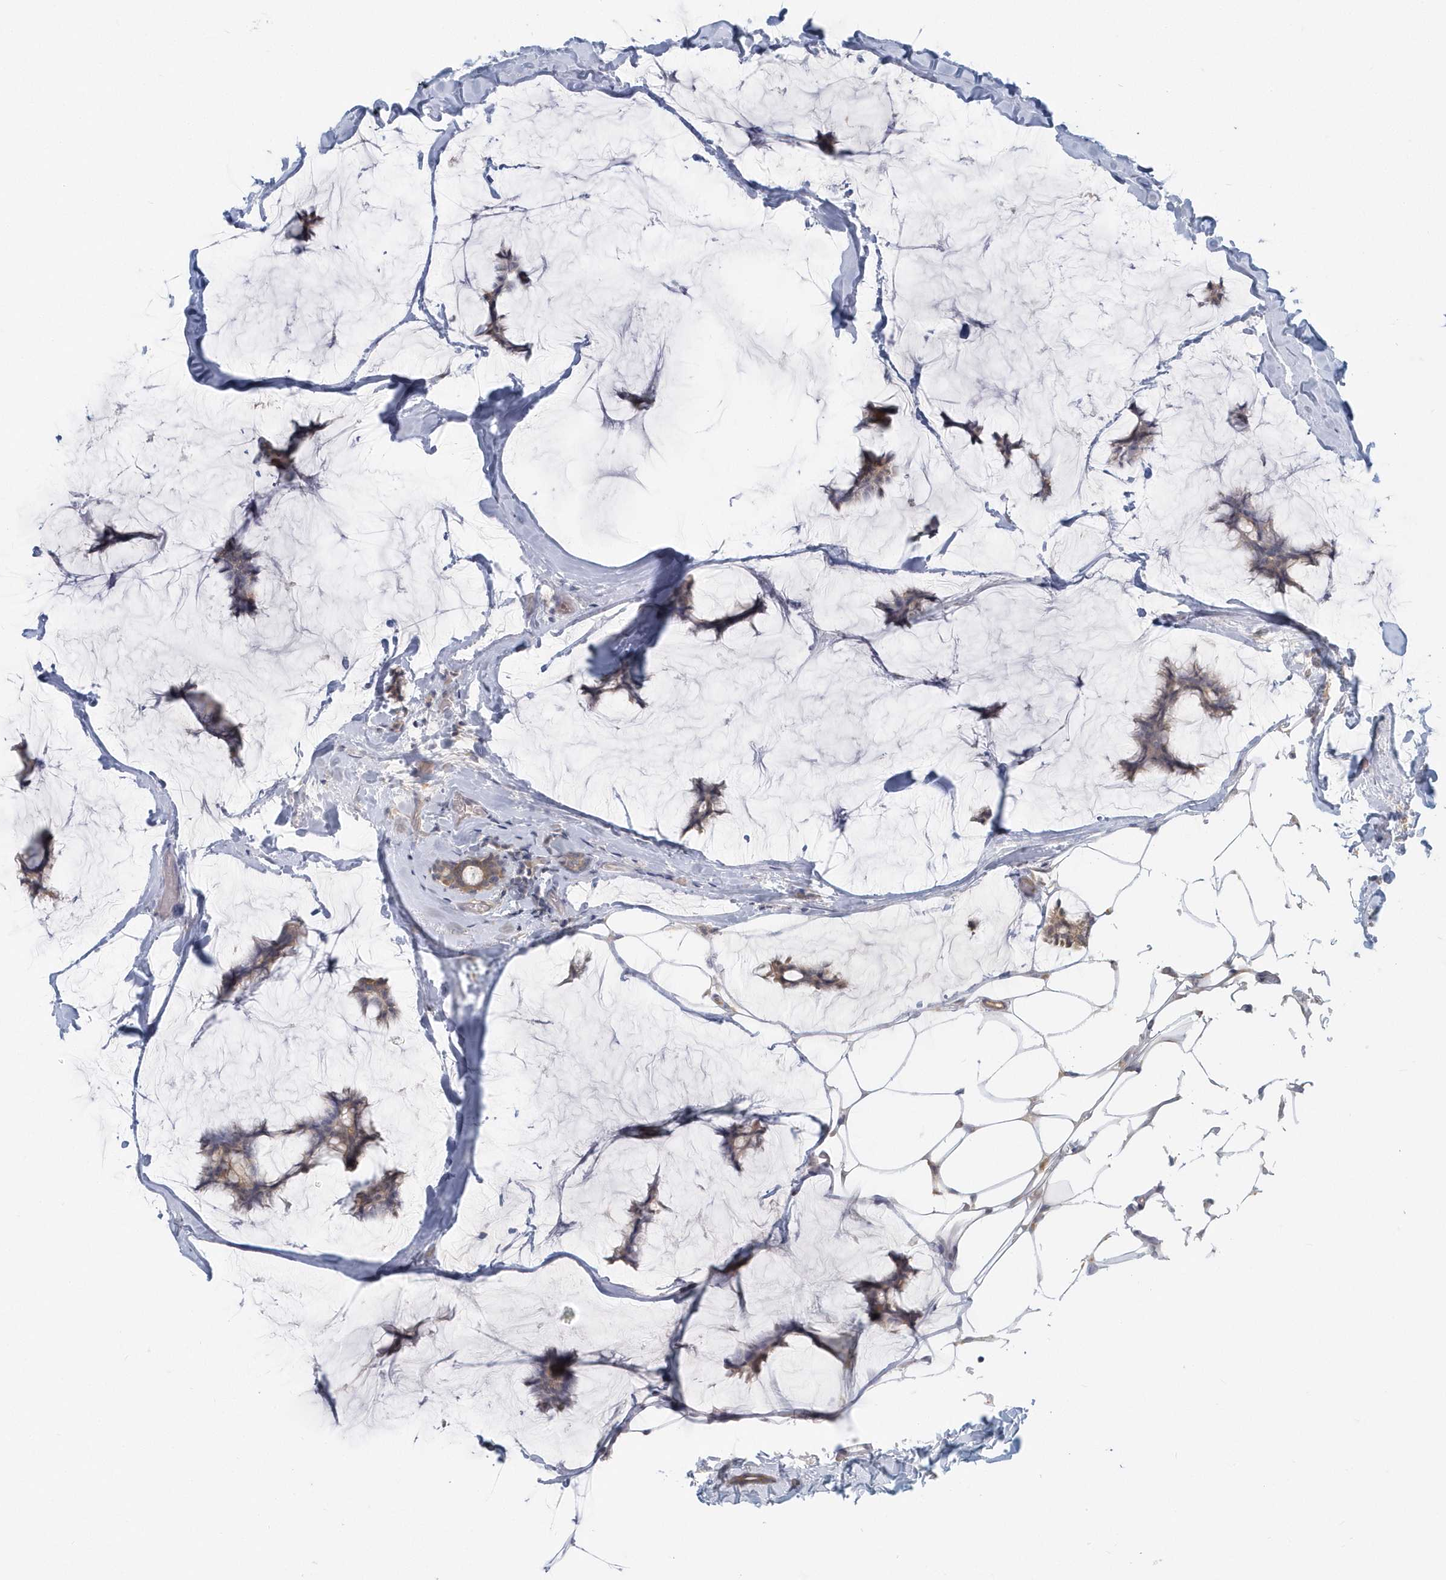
{"staining": {"intensity": "weak", "quantity": ">75%", "location": "cytoplasmic/membranous"}, "tissue": "breast cancer", "cell_type": "Tumor cells", "image_type": "cancer", "snomed": [{"axis": "morphology", "description": "Duct carcinoma"}, {"axis": "topography", "description": "Breast"}], "caption": "Immunohistochemical staining of human breast cancer (infiltrating ductal carcinoma) displays weak cytoplasmic/membranous protein positivity in approximately >75% of tumor cells.", "gene": "NAPB", "patient": {"sex": "female", "age": 93}}